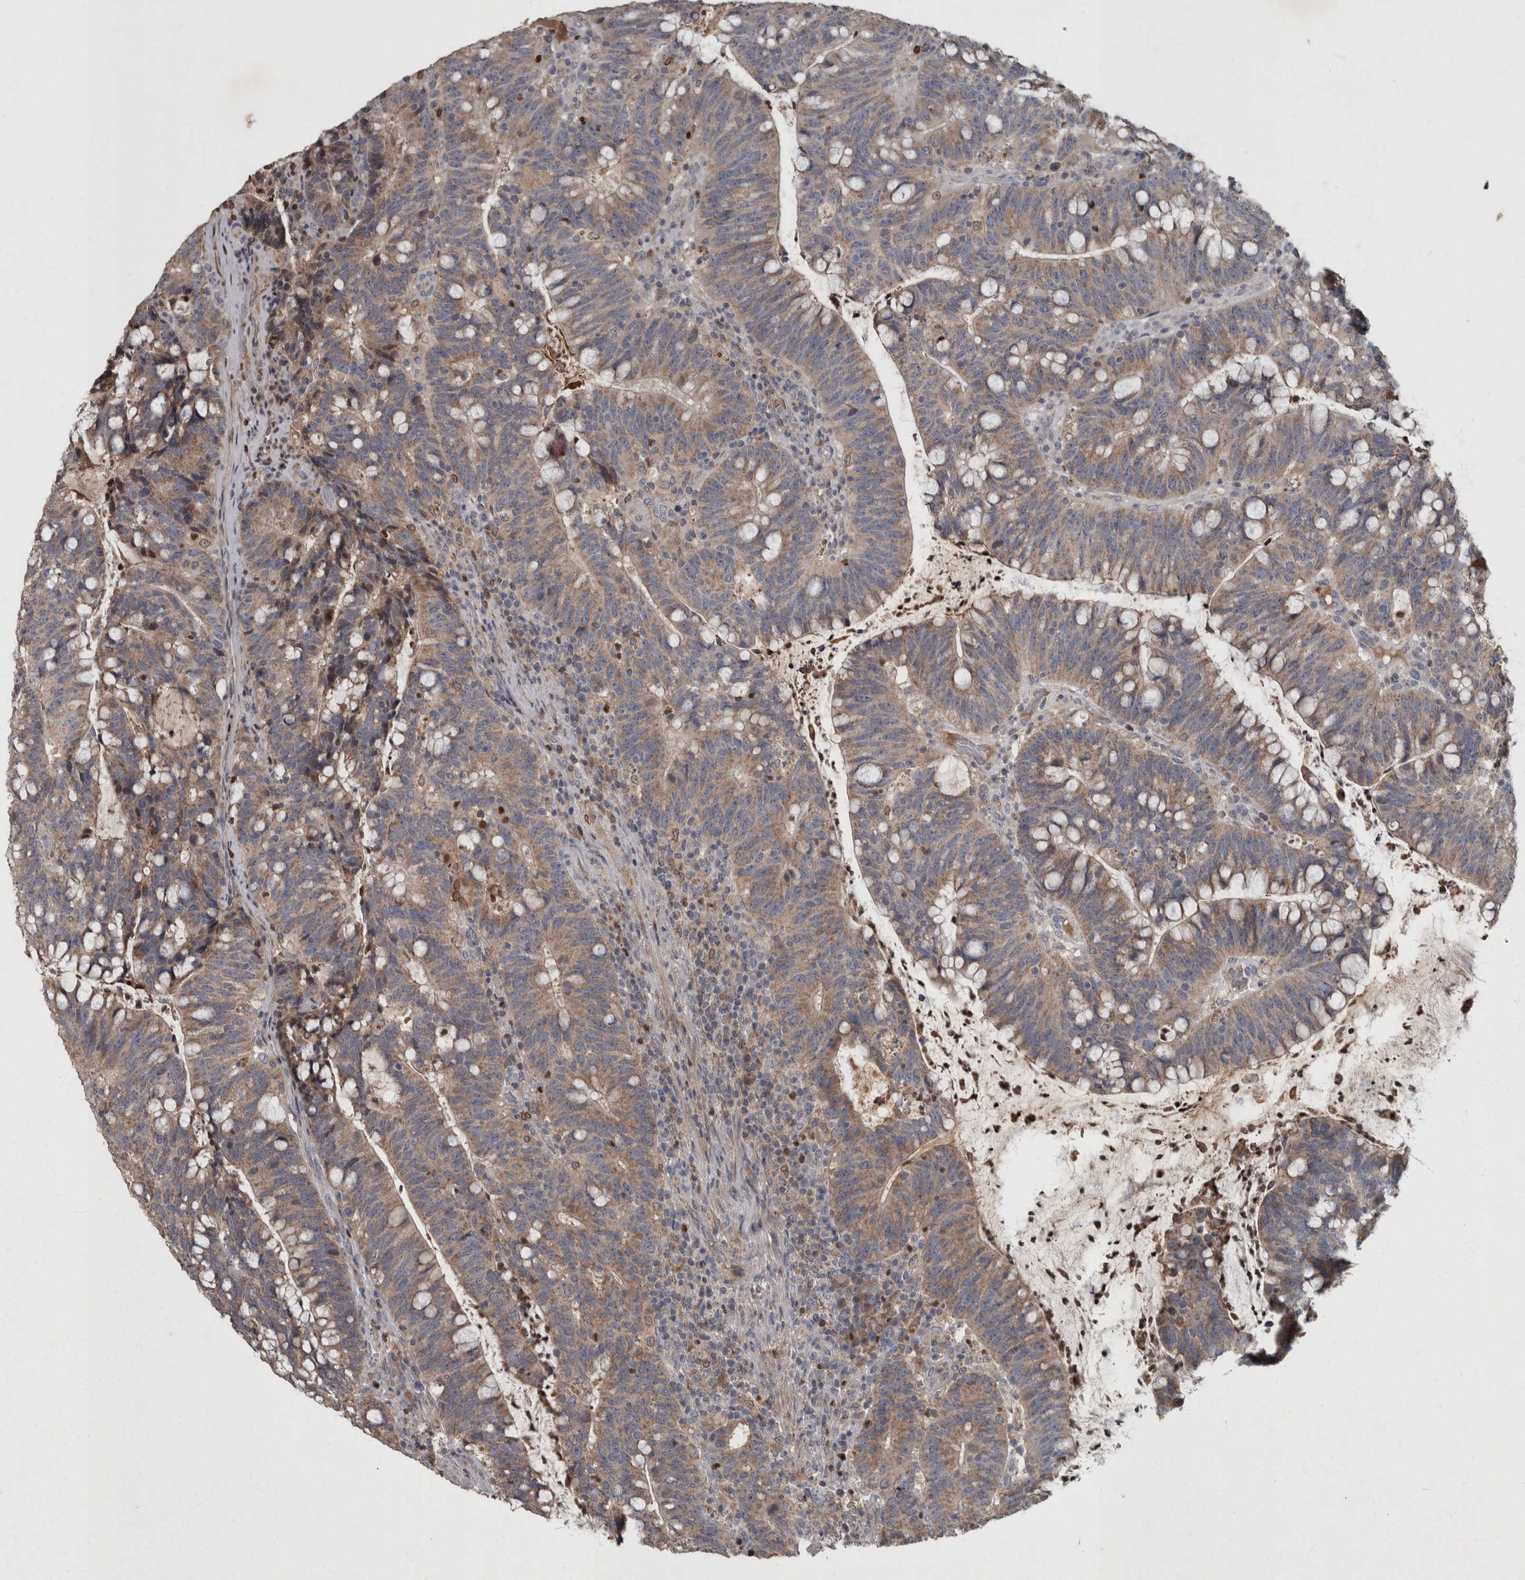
{"staining": {"intensity": "weak", "quantity": ">75%", "location": "cytoplasmic/membranous"}, "tissue": "colorectal cancer", "cell_type": "Tumor cells", "image_type": "cancer", "snomed": [{"axis": "morphology", "description": "Adenocarcinoma, NOS"}, {"axis": "topography", "description": "Colon"}], "caption": "Immunohistochemistry (IHC) micrograph of human adenocarcinoma (colorectal) stained for a protein (brown), which exhibits low levels of weak cytoplasmic/membranous expression in approximately >75% of tumor cells.", "gene": "PPP1R3C", "patient": {"sex": "female", "age": 66}}